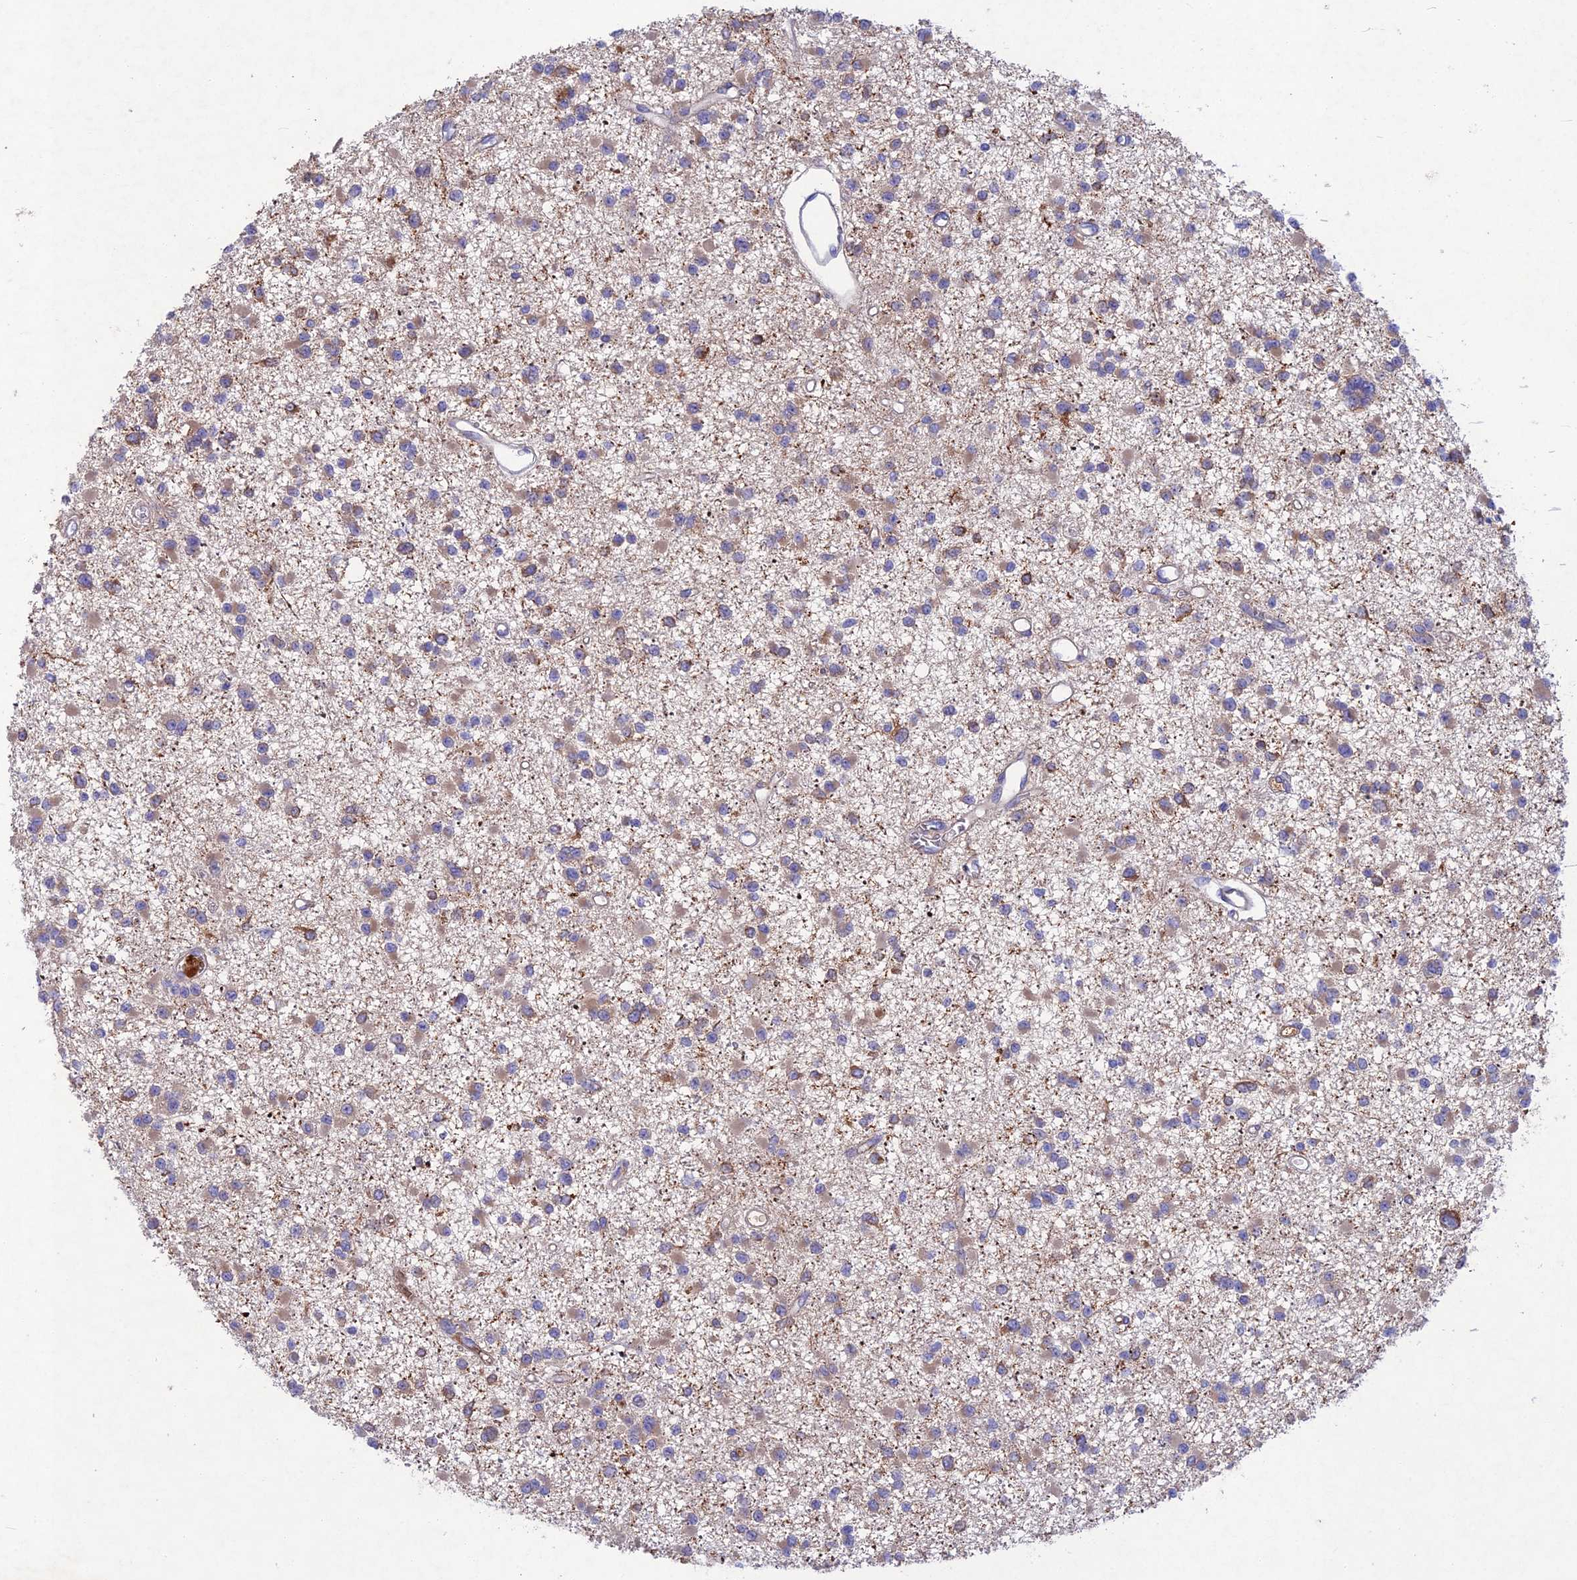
{"staining": {"intensity": "weak", "quantity": "25%-75%", "location": "cytoplasmic/membranous"}, "tissue": "glioma", "cell_type": "Tumor cells", "image_type": "cancer", "snomed": [{"axis": "morphology", "description": "Glioma, malignant, Low grade"}, {"axis": "topography", "description": "Brain"}], "caption": "Human glioma stained with a protein marker demonstrates weak staining in tumor cells.", "gene": "SNAP91", "patient": {"sex": "female", "age": 22}}